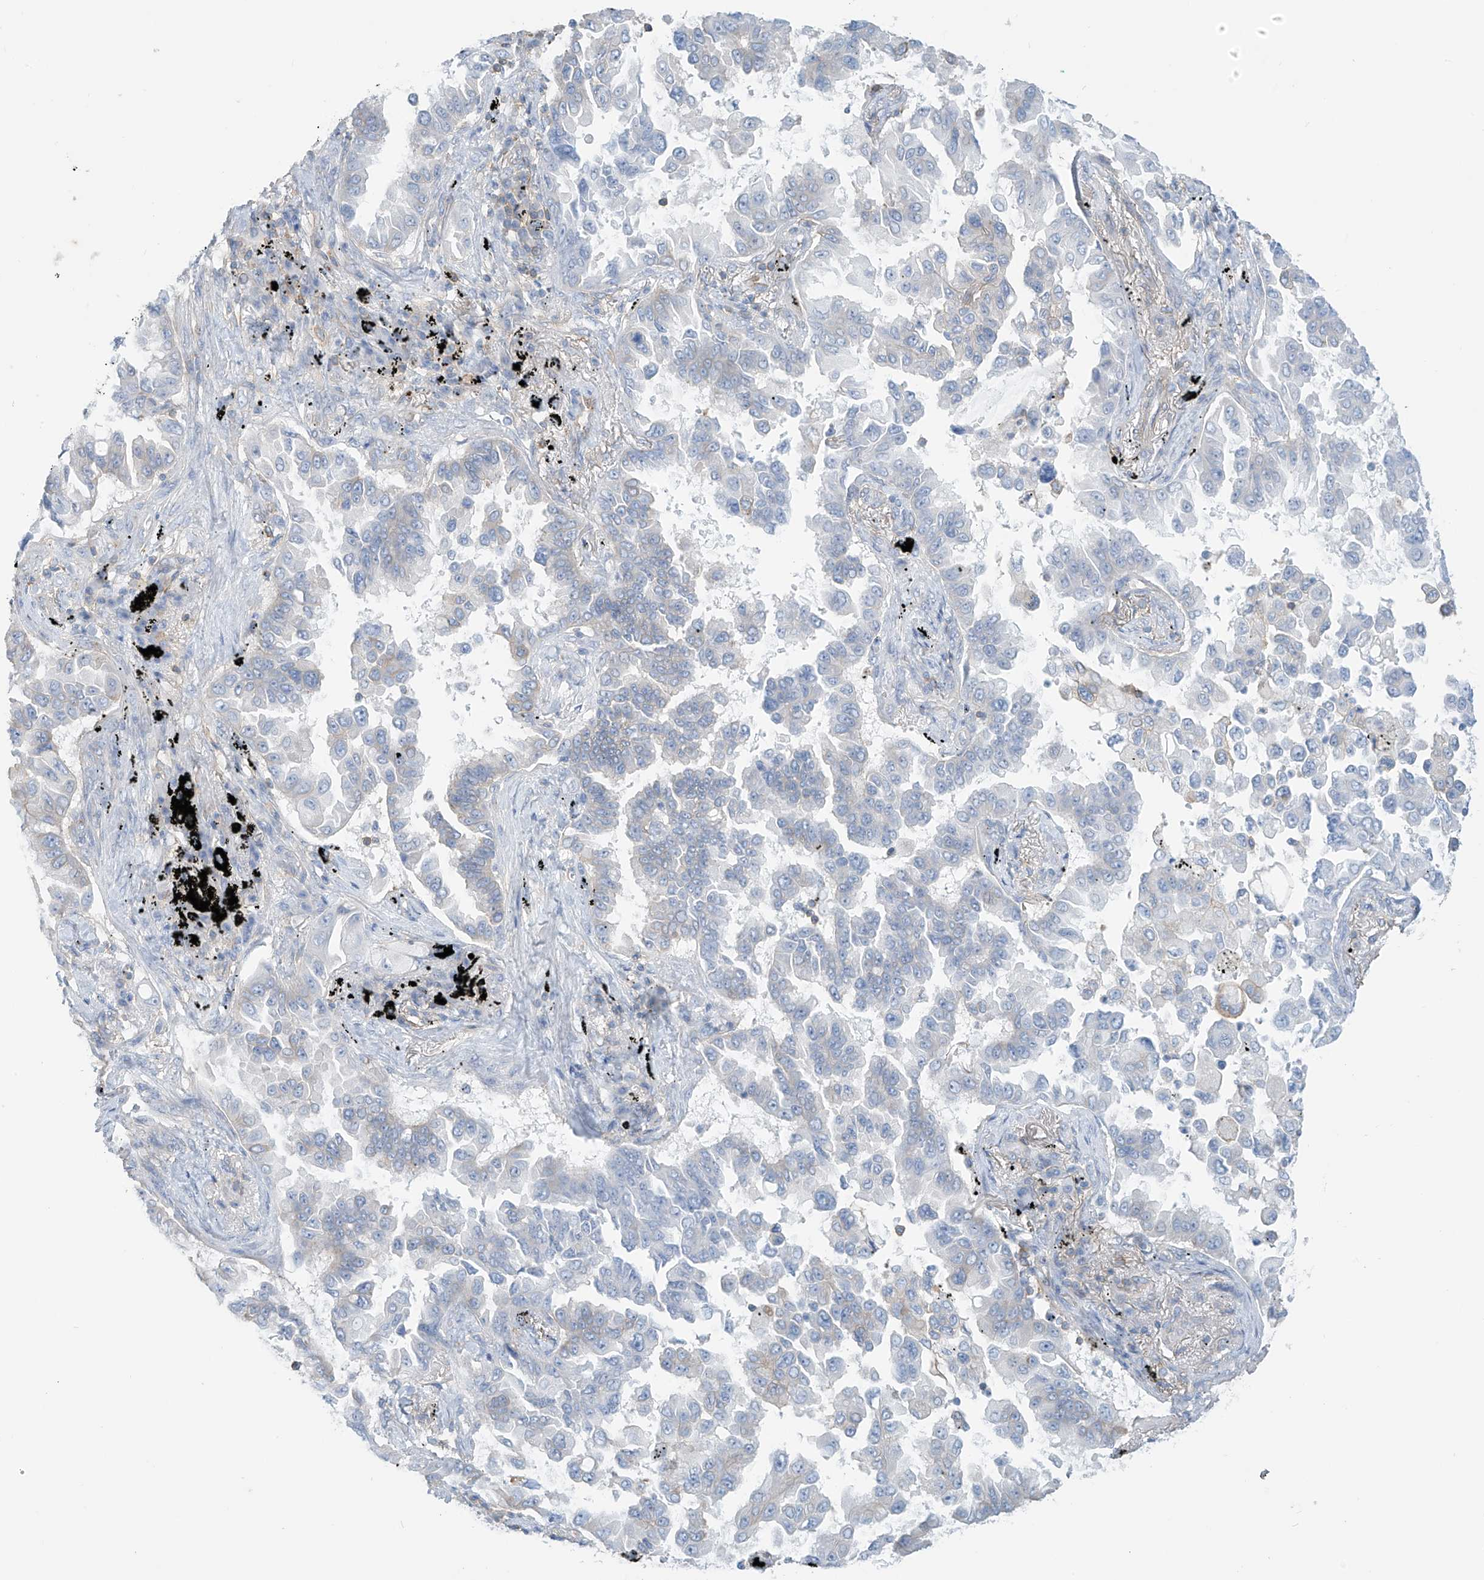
{"staining": {"intensity": "negative", "quantity": "none", "location": "none"}, "tissue": "lung cancer", "cell_type": "Tumor cells", "image_type": "cancer", "snomed": [{"axis": "morphology", "description": "Adenocarcinoma, NOS"}, {"axis": "topography", "description": "Lung"}], "caption": "There is no significant staining in tumor cells of adenocarcinoma (lung). (Brightfield microscopy of DAB immunohistochemistry at high magnification).", "gene": "ZNF846", "patient": {"sex": "female", "age": 67}}